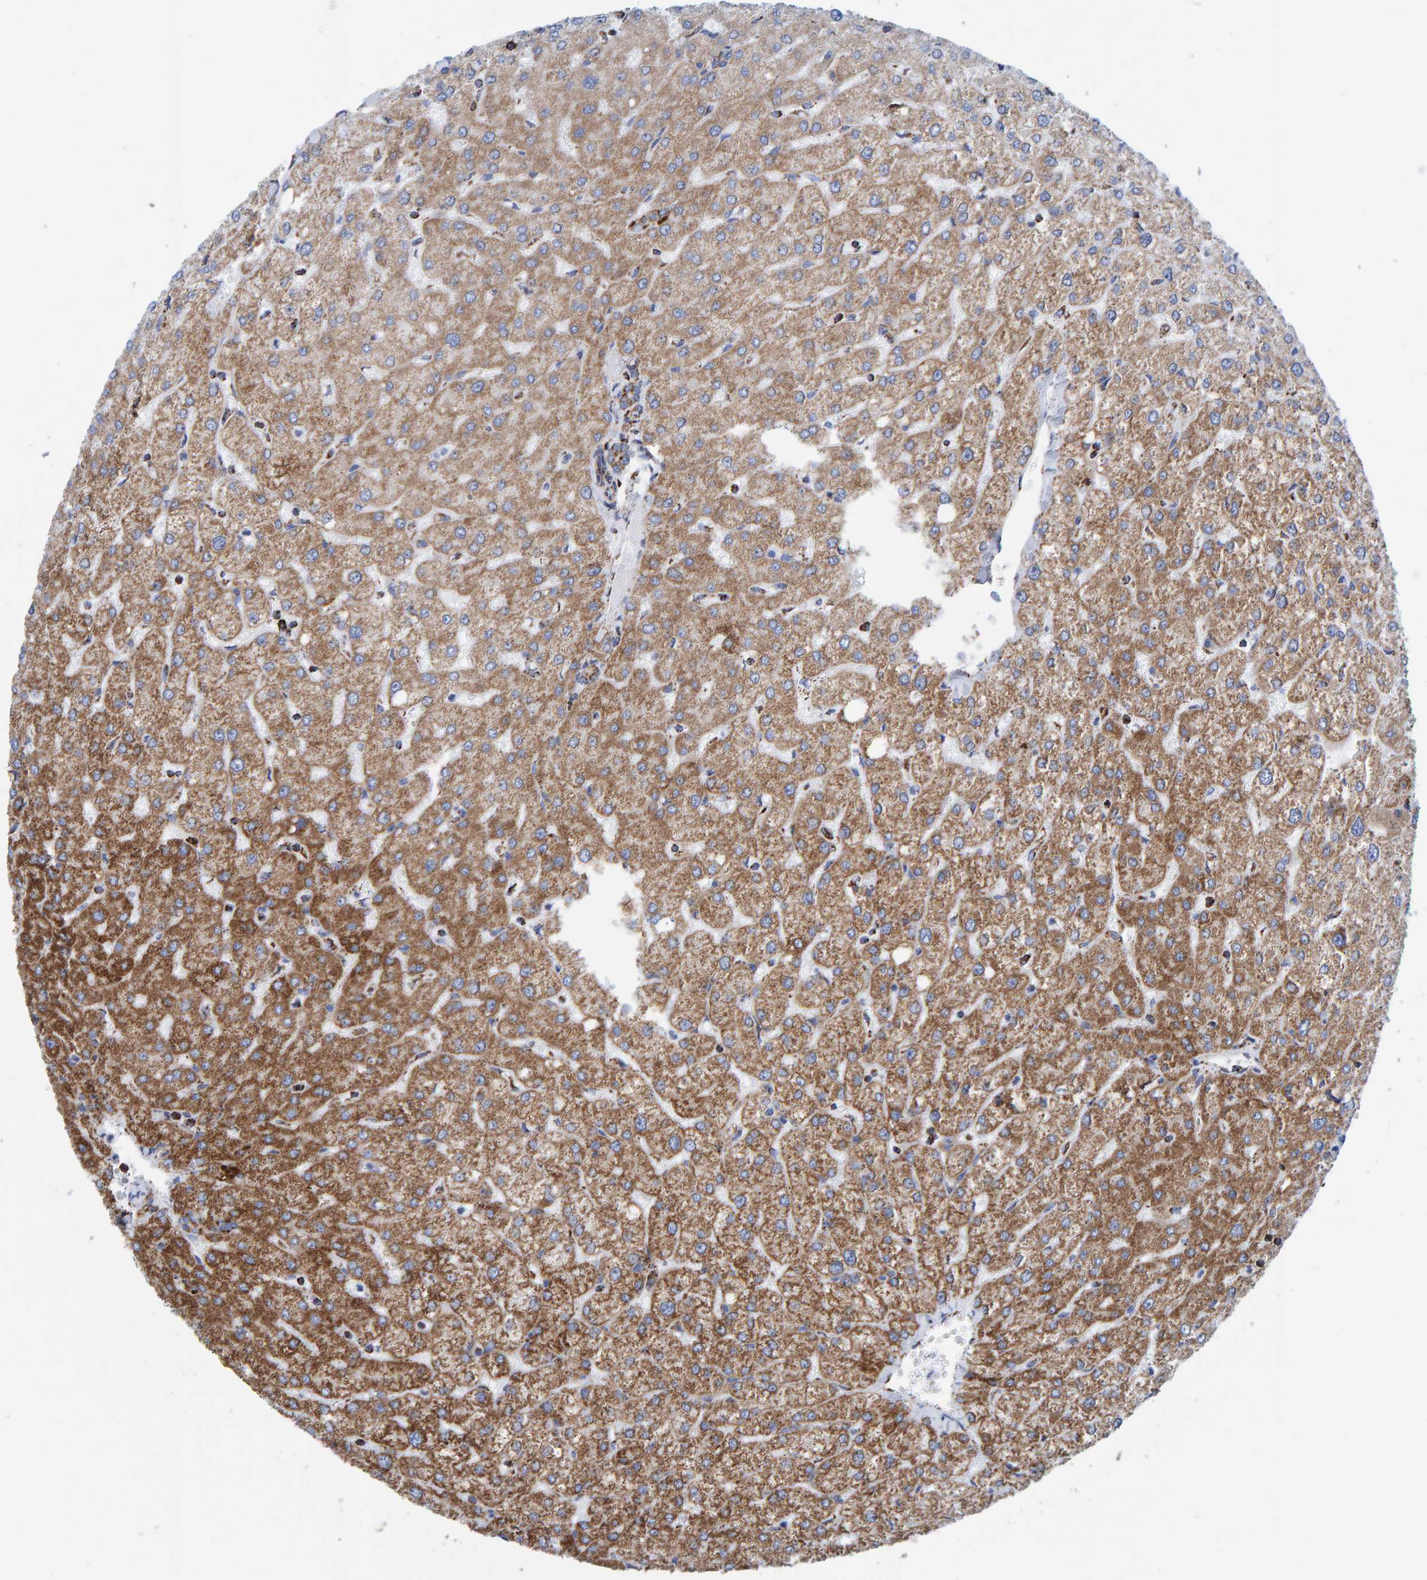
{"staining": {"intensity": "moderate", "quantity": ">75%", "location": "cytoplasmic/membranous"}, "tissue": "liver", "cell_type": "Cholangiocytes", "image_type": "normal", "snomed": [{"axis": "morphology", "description": "Normal tissue, NOS"}, {"axis": "topography", "description": "Liver"}], "caption": "Liver was stained to show a protein in brown. There is medium levels of moderate cytoplasmic/membranous positivity in approximately >75% of cholangiocytes.", "gene": "ENSG00000262660", "patient": {"sex": "female", "age": 54}}